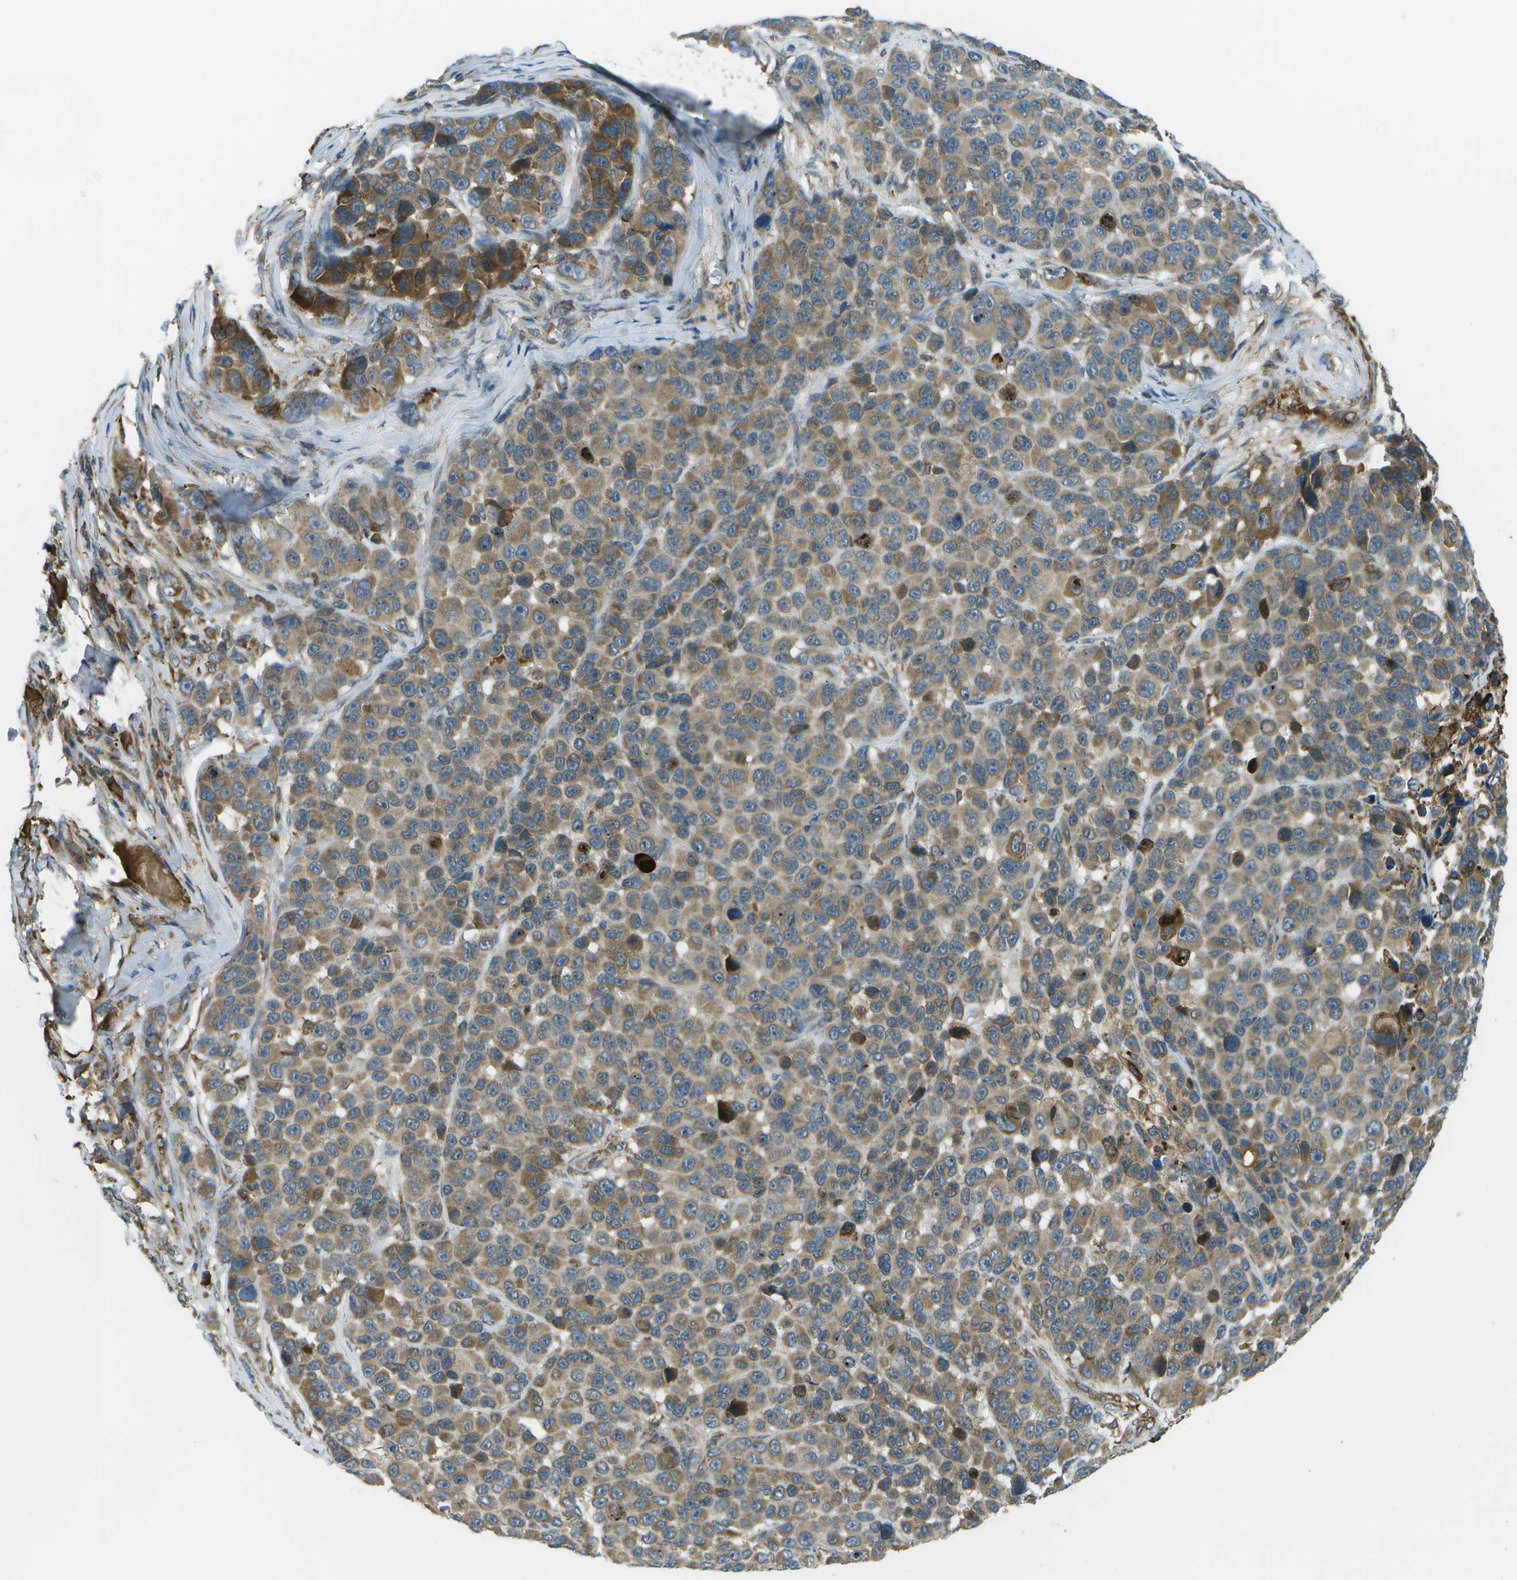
{"staining": {"intensity": "strong", "quantity": "<25%", "location": "cytoplasmic/membranous"}, "tissue": "melanoma", "cell_type": "Tumor cells", "image_type": "cancer", "snomed": [{"axis": "morphology", "description": "Malignant melanoma, NOS"}, {"axis": "topography", "description": "Skin"}], "caption": "Human malignant melanoma stained with a brown dye demonstrates strong cytoplasmic/membranous positive expression in approximately <25% of tumor cells.", "gene": "USP30", "patient": {"sex": "male", "age": 53}}